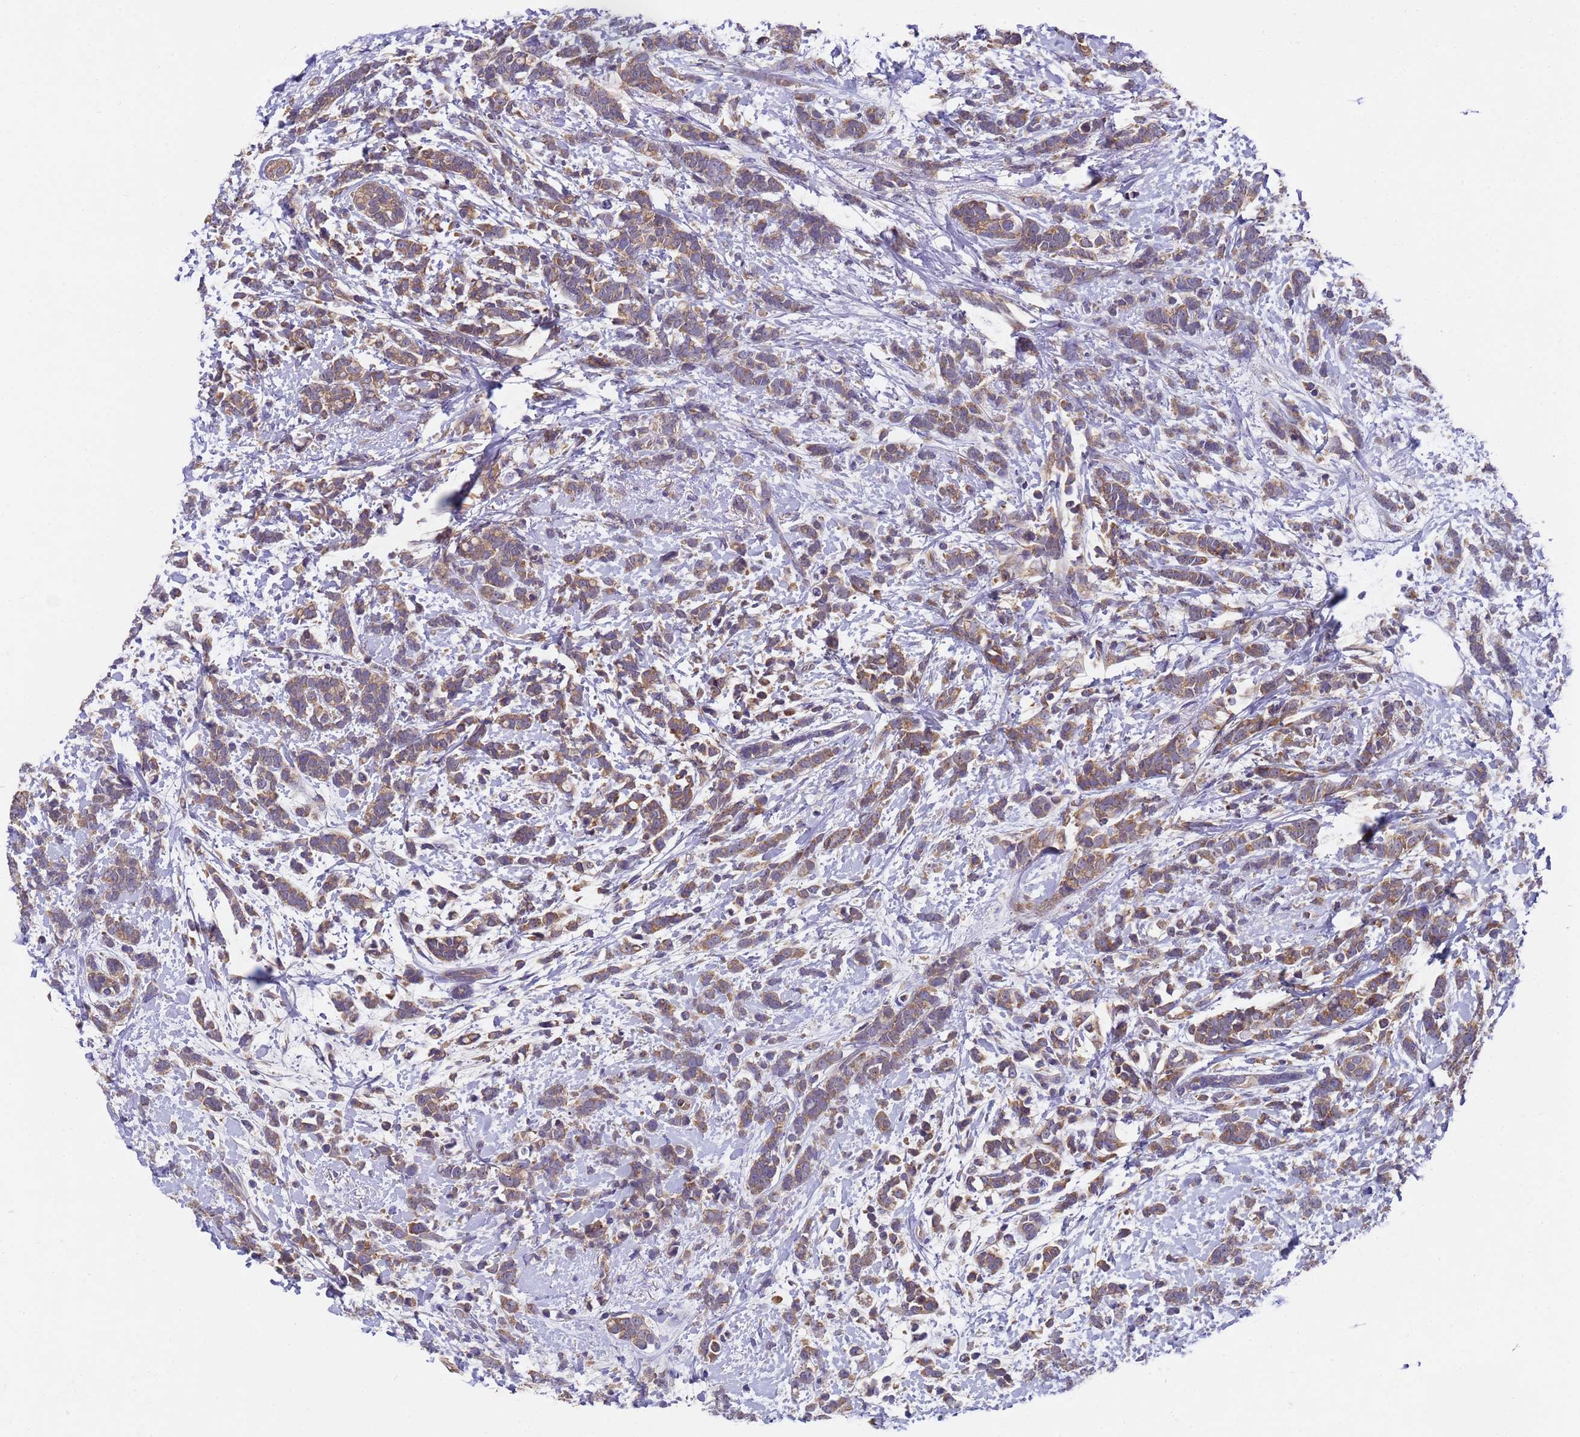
{"staining": {"intensity": "moderate", "quantity": ">75%", "location": "cytoplasmic/membranous"}, "tissue": "breast cancer", "cell_type": "Tumor cells", "image_type": "cancer", "snomed": [{"axis": "morphology", "description": "Lobular carcinoma"}, {"axis": "topography", "description": "Breast"}], "caption": "Protein staining of breast cancer tissue displays moderate cytoplasmic/membranous staining in approximately >75% of tumor cells. The staining was performed using DAB (3,3'-diaminobenzidine), with brown indicating positive protein expression. Nuclei are stained blue with hematoxylin.", "gene": "DCAF12L2", "patient": {"sex": "female", "age": 58}}